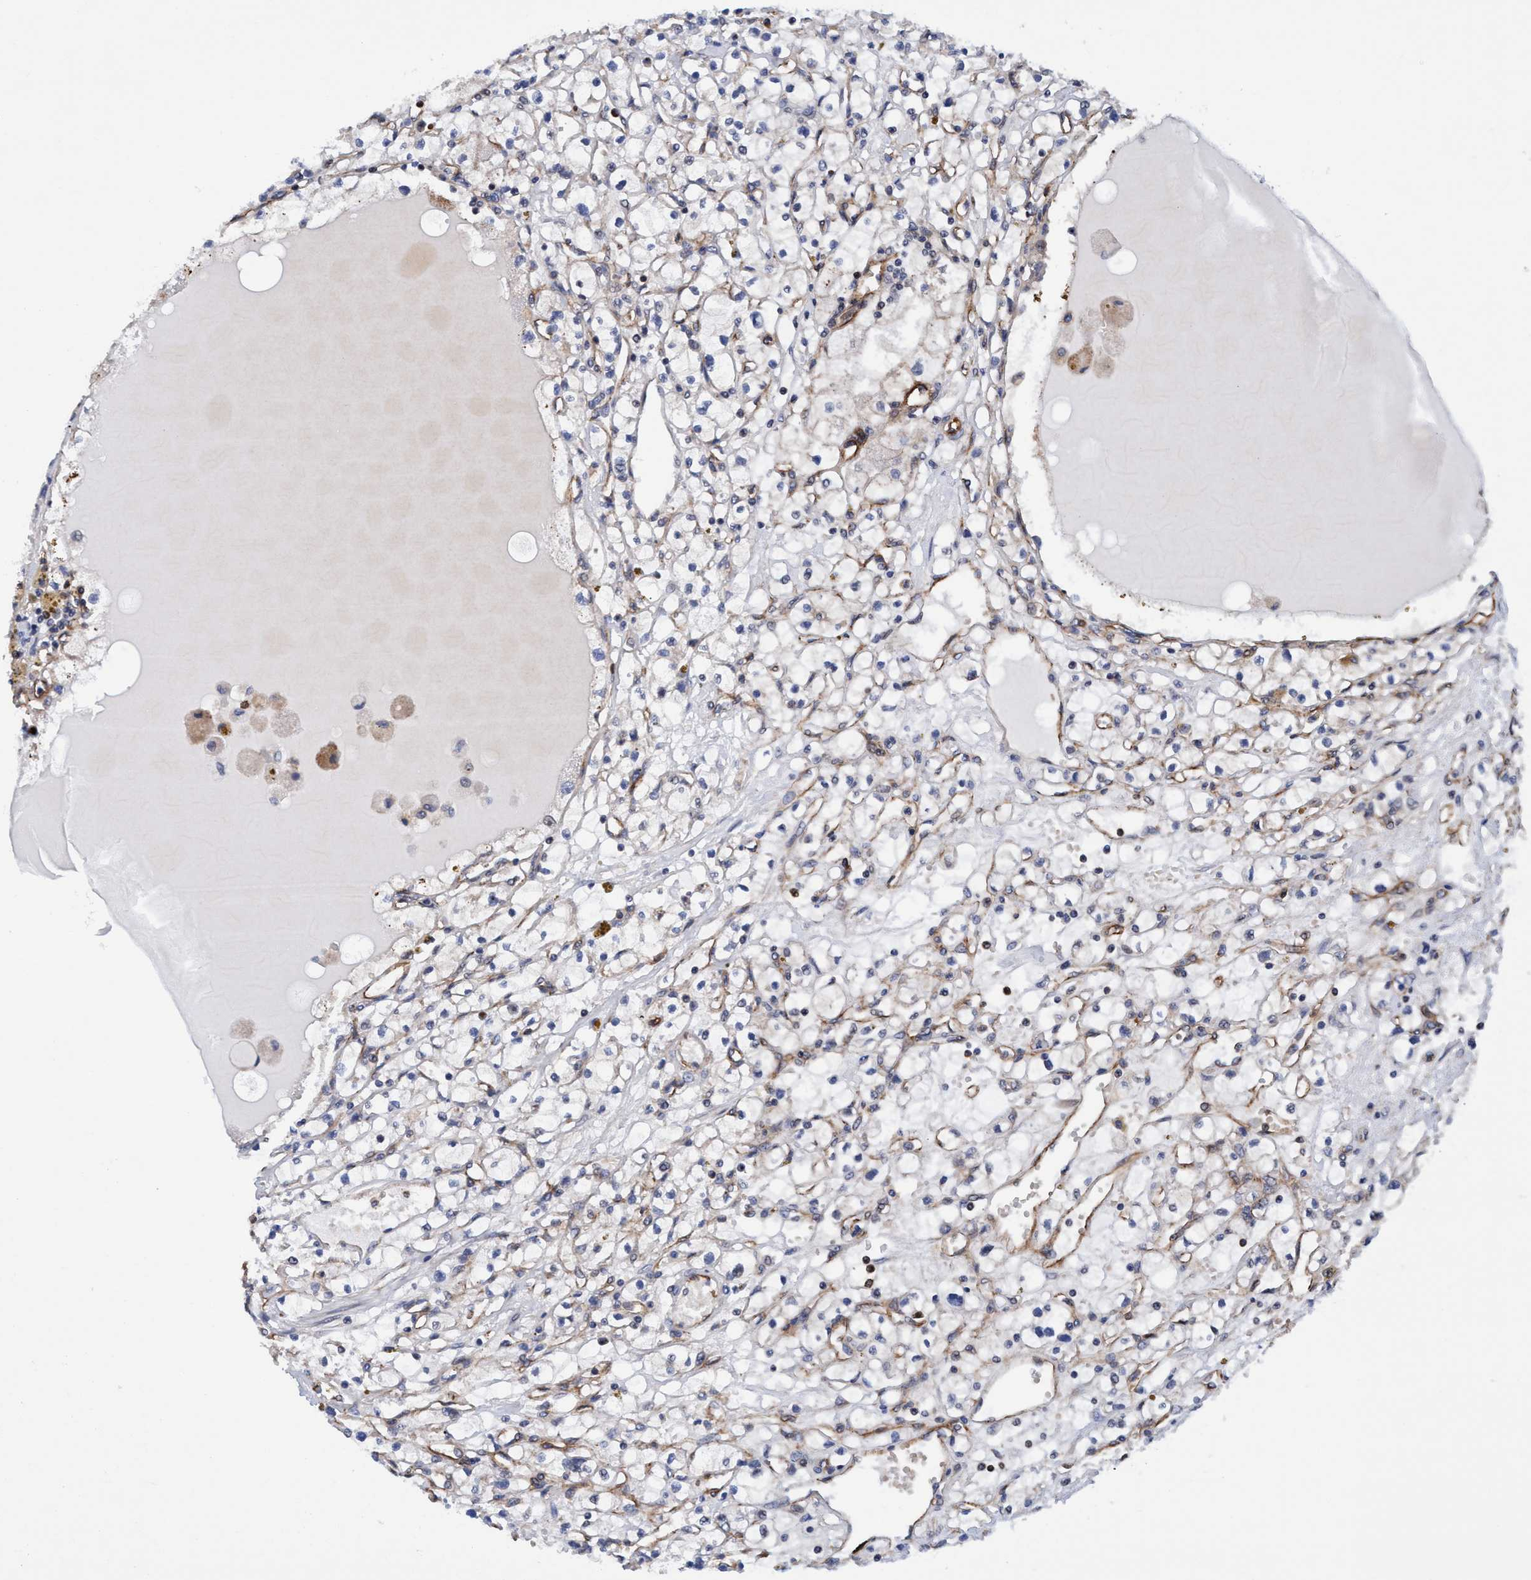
{"staining": {"intensity": "negative", "quantity": "none", "location": "none"}, "tissue": "renal cancer", "cell_type": "Tumor cells", "image_type": "cancer", "snomed": [{"axis": "morphology", "description": "Adenocarcinoma, NOS"}, {"axis": "topography", "description": "Kidney"}], "caption": "Adenocarcinoma (renal) stained for a protein using IHC reveals no positivity tumor cells.", "gene": "MCM3AP", "patient": {"sex": "male", "age": 56}}